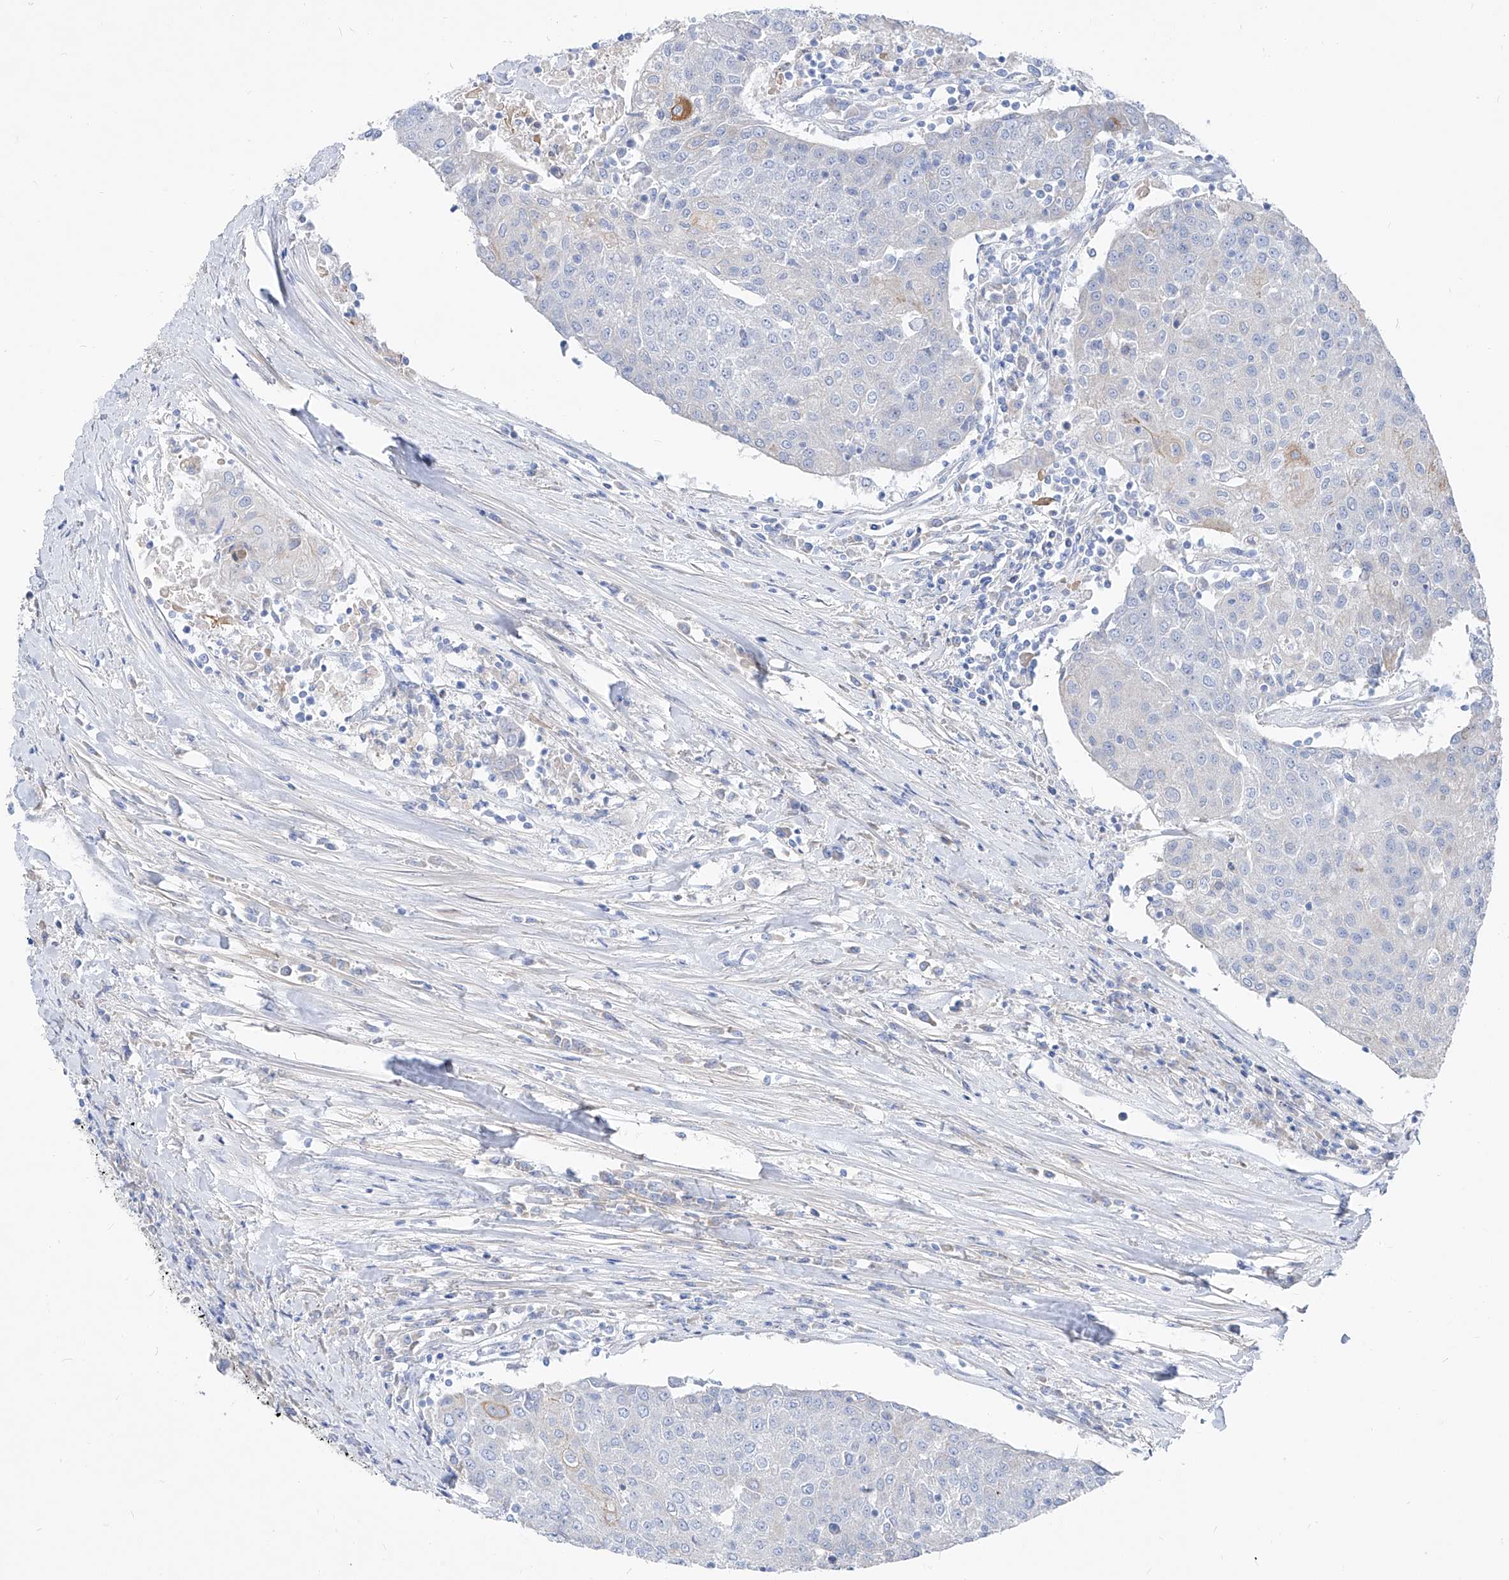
{"staining": {"intensity": "negative", "quantity": "none", "location": "none"}, "tissue": "urothelial cancer", "cell_type": "Tumor cells", "image_type": "cancer", "snomed": [{"axis": "morphology", "description": "Urothelial carcinoma, High grade"}, {"axis": "topography", "description": "Urinary bladder"}], "caption": "The histopathology image demonstrates no significant positivity in tumor cells of urothelial carcinoma (high-grade). Brightfield microscopy of immunohistochemistry stained with DAB (3,3'-diaminobenzidine) (brown) and hematoxylin (blue), captured at high magnification.", "gene": "UFL1", "patient": {"sex": "female", "age": 85}}